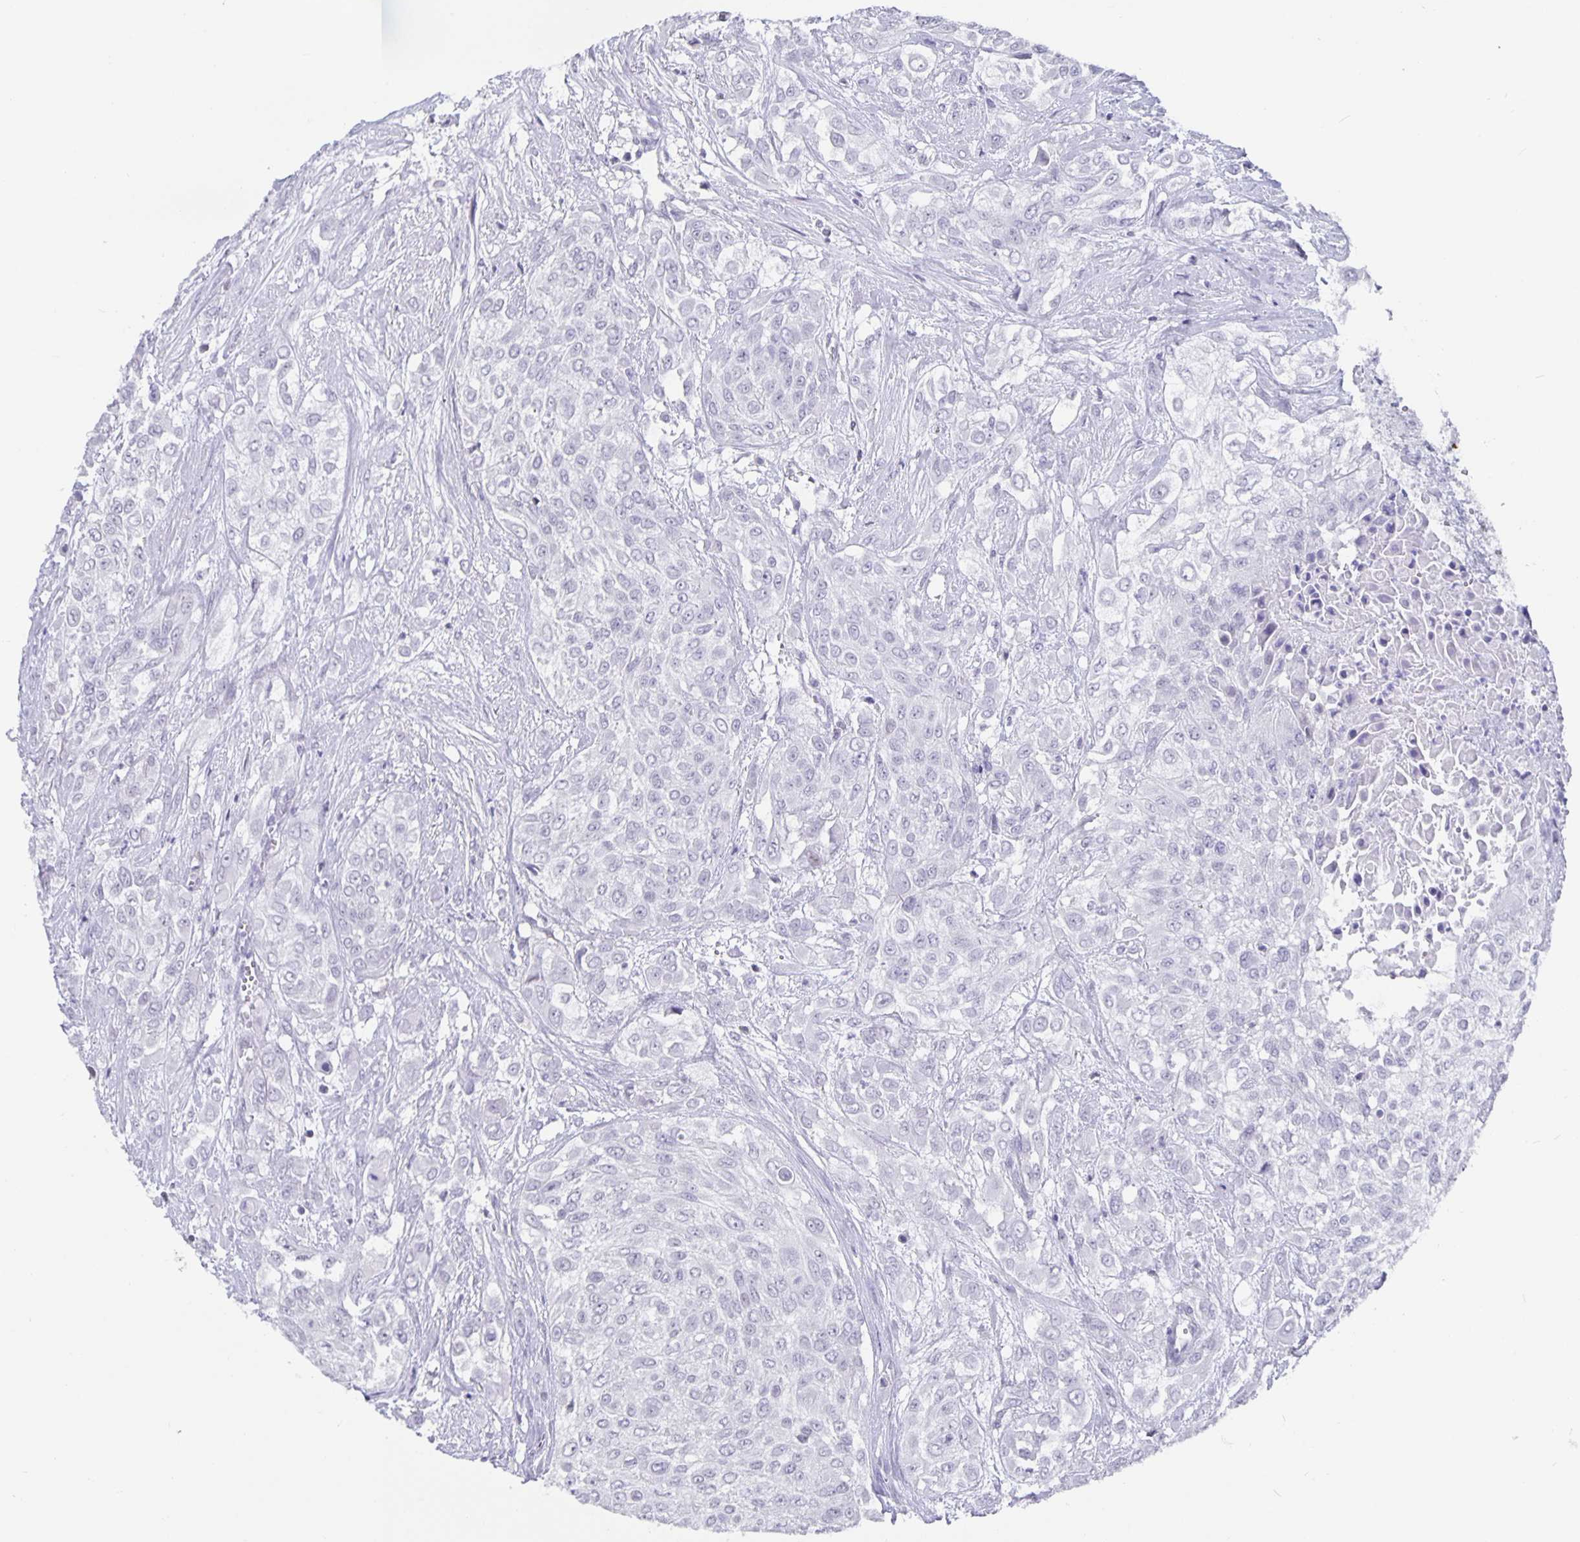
{"staining": {"intensity": "negative", "quantity": "none", "location": "none"}, "tissue": "urothelial cancer", "cell_type": "Tumor cells", "image_type": "cancer", "snomed": [{"axis": "morphology", "description": "Urothelial carcinoma, High grade"}, {"axis": "topography", "description": "Urinary bladder"}], "caption": "DAB (3,3'-diaminobenzidine) immunohistochemical staining of urothelial cancer demonstrates no significant expression in tumor cells. The staining is performed using DAB brown chromogen with nuclei counter-stained in using hematoxylin.", "gene": "OLIG2", "patient": {"sex": "male", "age": 57}}